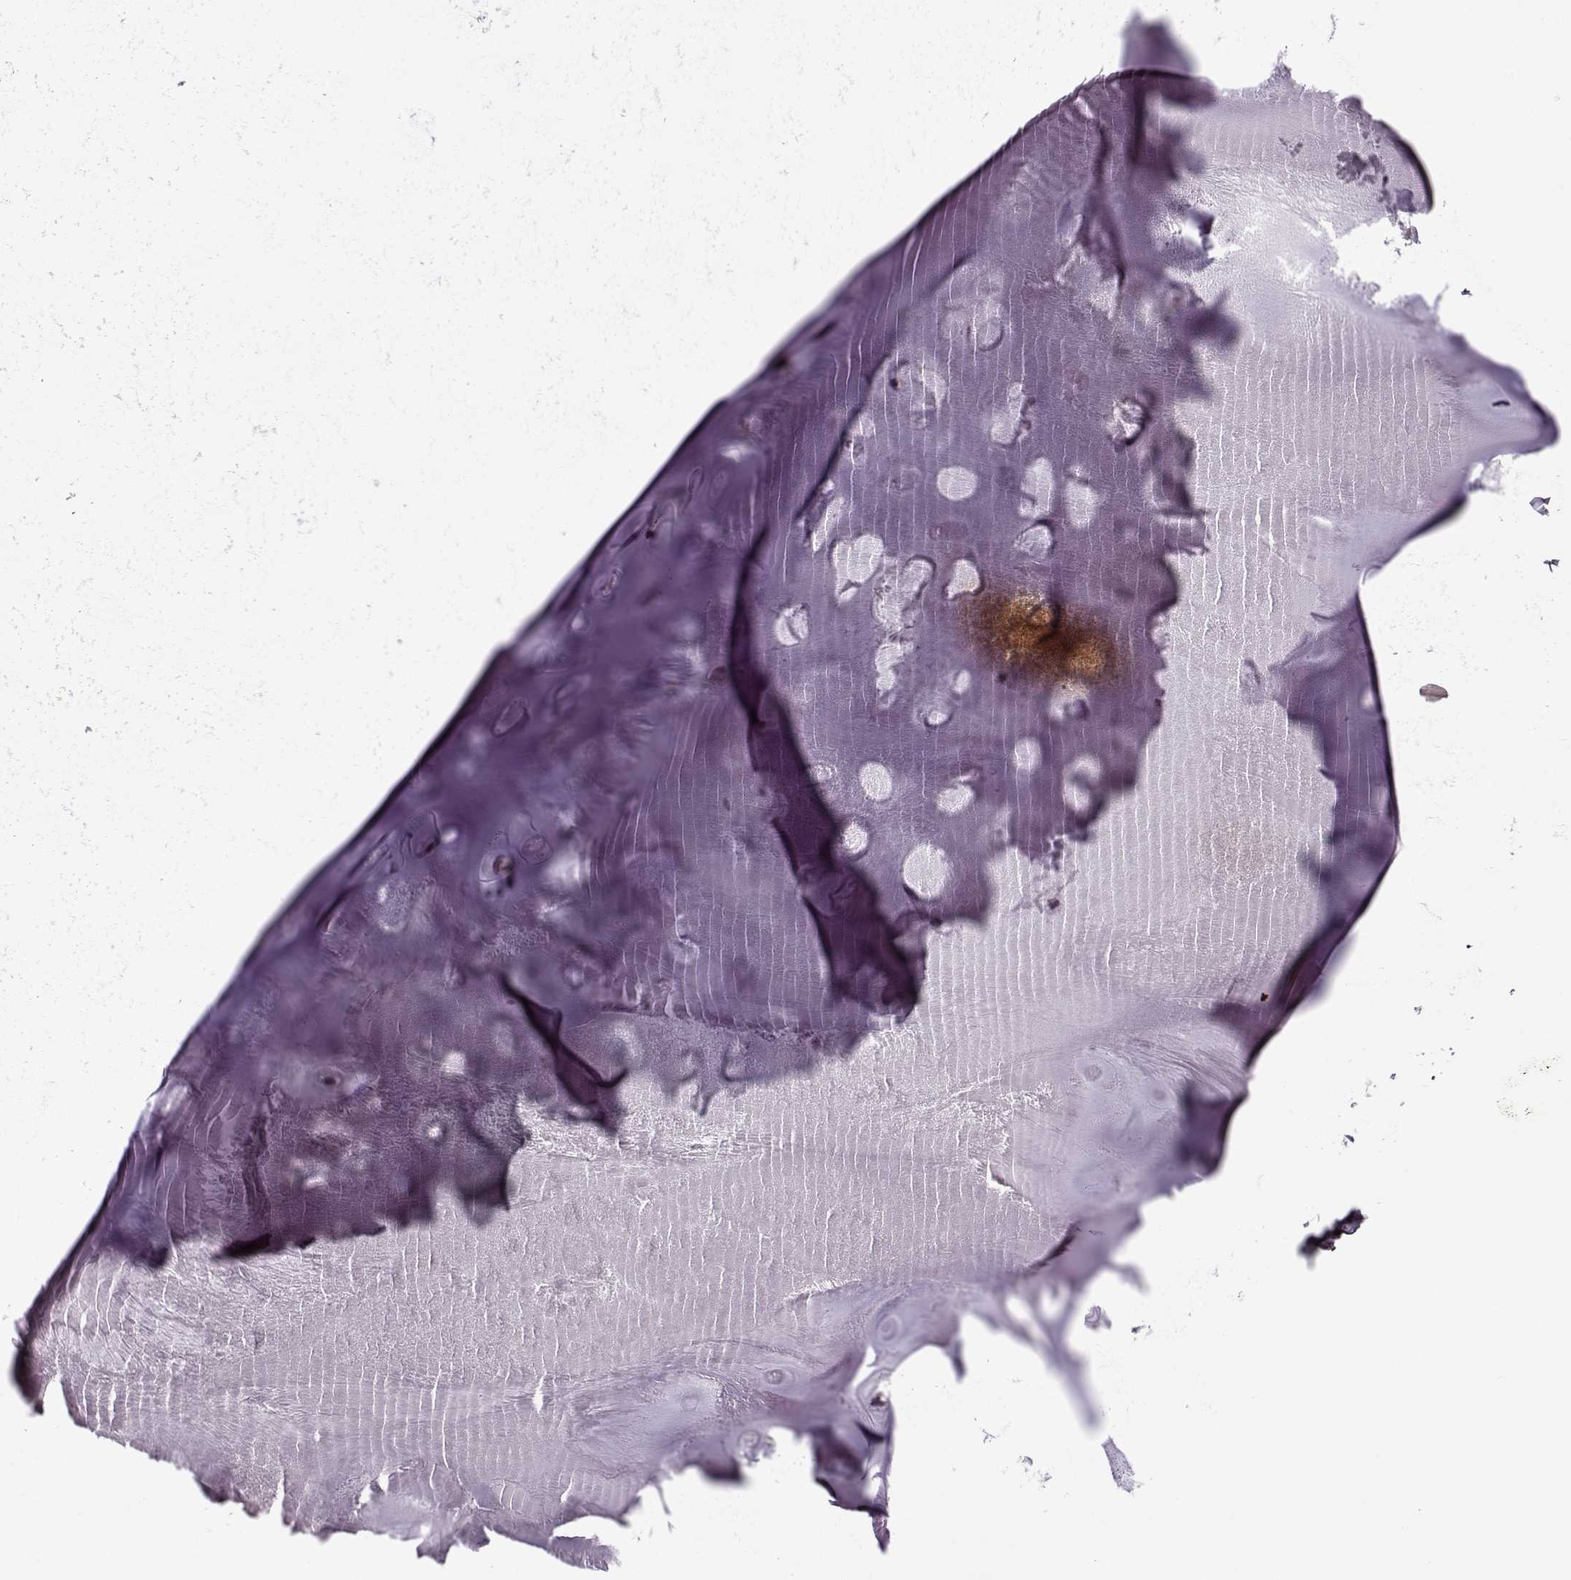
{"staining": {"intensity": "negative", "quantity": "none", "location": "none"}, "tissue": "soft tissue", "cell_type": "Chondrocytes", "image_type": "normal", "snomed": [{"axis": "morphology", "description": "Normal tissue, NOS"}, {"axis": "morphology", "description": "Squamous cell carcinoma, NOS"}, {"axis": "topography", "description": "Cartilage tissue"}, {"axis": "topography", "description": "Lung"}], "caption": "Protein analysis of unremarkable soft tissue reveals no significant positivity in chondrocytes. Brightfield microscopy of immunohistochemistry (IHC) stained with DAB (3,3'-diaminobenzidine) (brown) and hematoxylin (blue), captured at high magnification.", "gene": "ACOT11", "patient": {"sex": "male", "age": 66}}